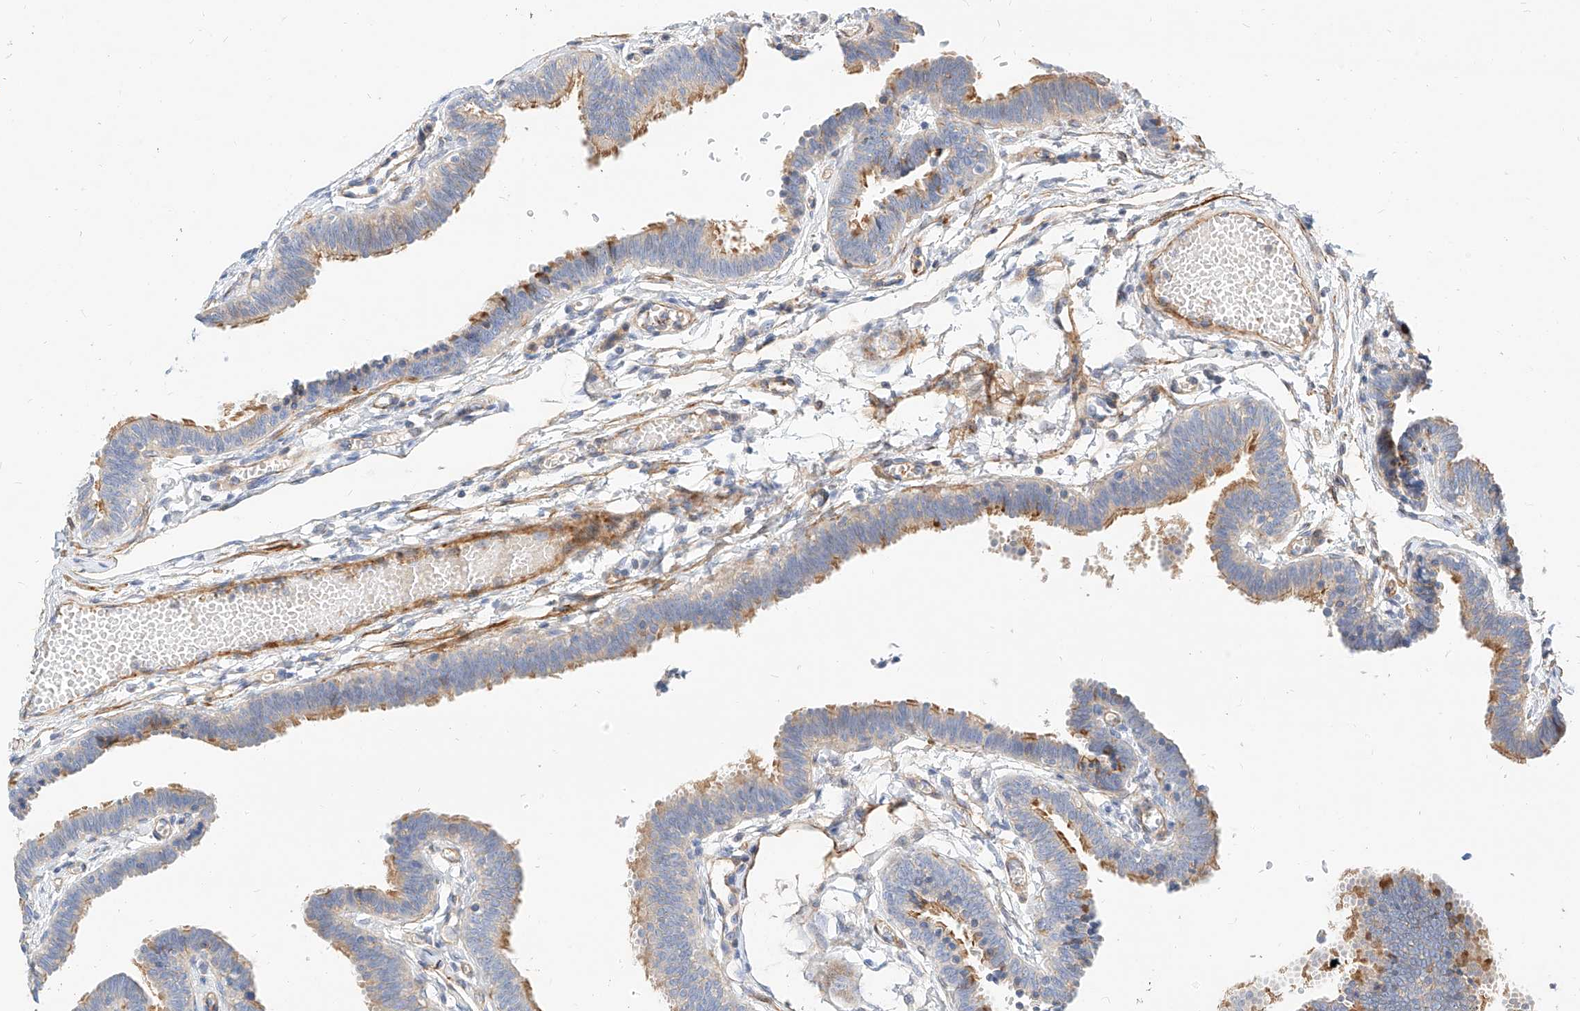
{"staining": {"intensity": "strong", "quantity": "<25%", "location": "cytoplasmic/membranous"}, "tissue": "fallopian tube", "cell_type": "Glandular cells", "image_type": "normal", "snomed": [{"axis": "morphology", "description": "Normal tissue, NOS"}, {"axis": "topography", "description": "Fallopian tube"}, {"axis": "topography", "description": "Ovary"}], "caption": "Fallopian tube stained with immunohistochemistry (IHC) exhibits strong cytoplasmic/membranous staining in about <25% of glandular cells.", "gene": "KCNH5", "patient": {"sex": "female", "age": 23}}